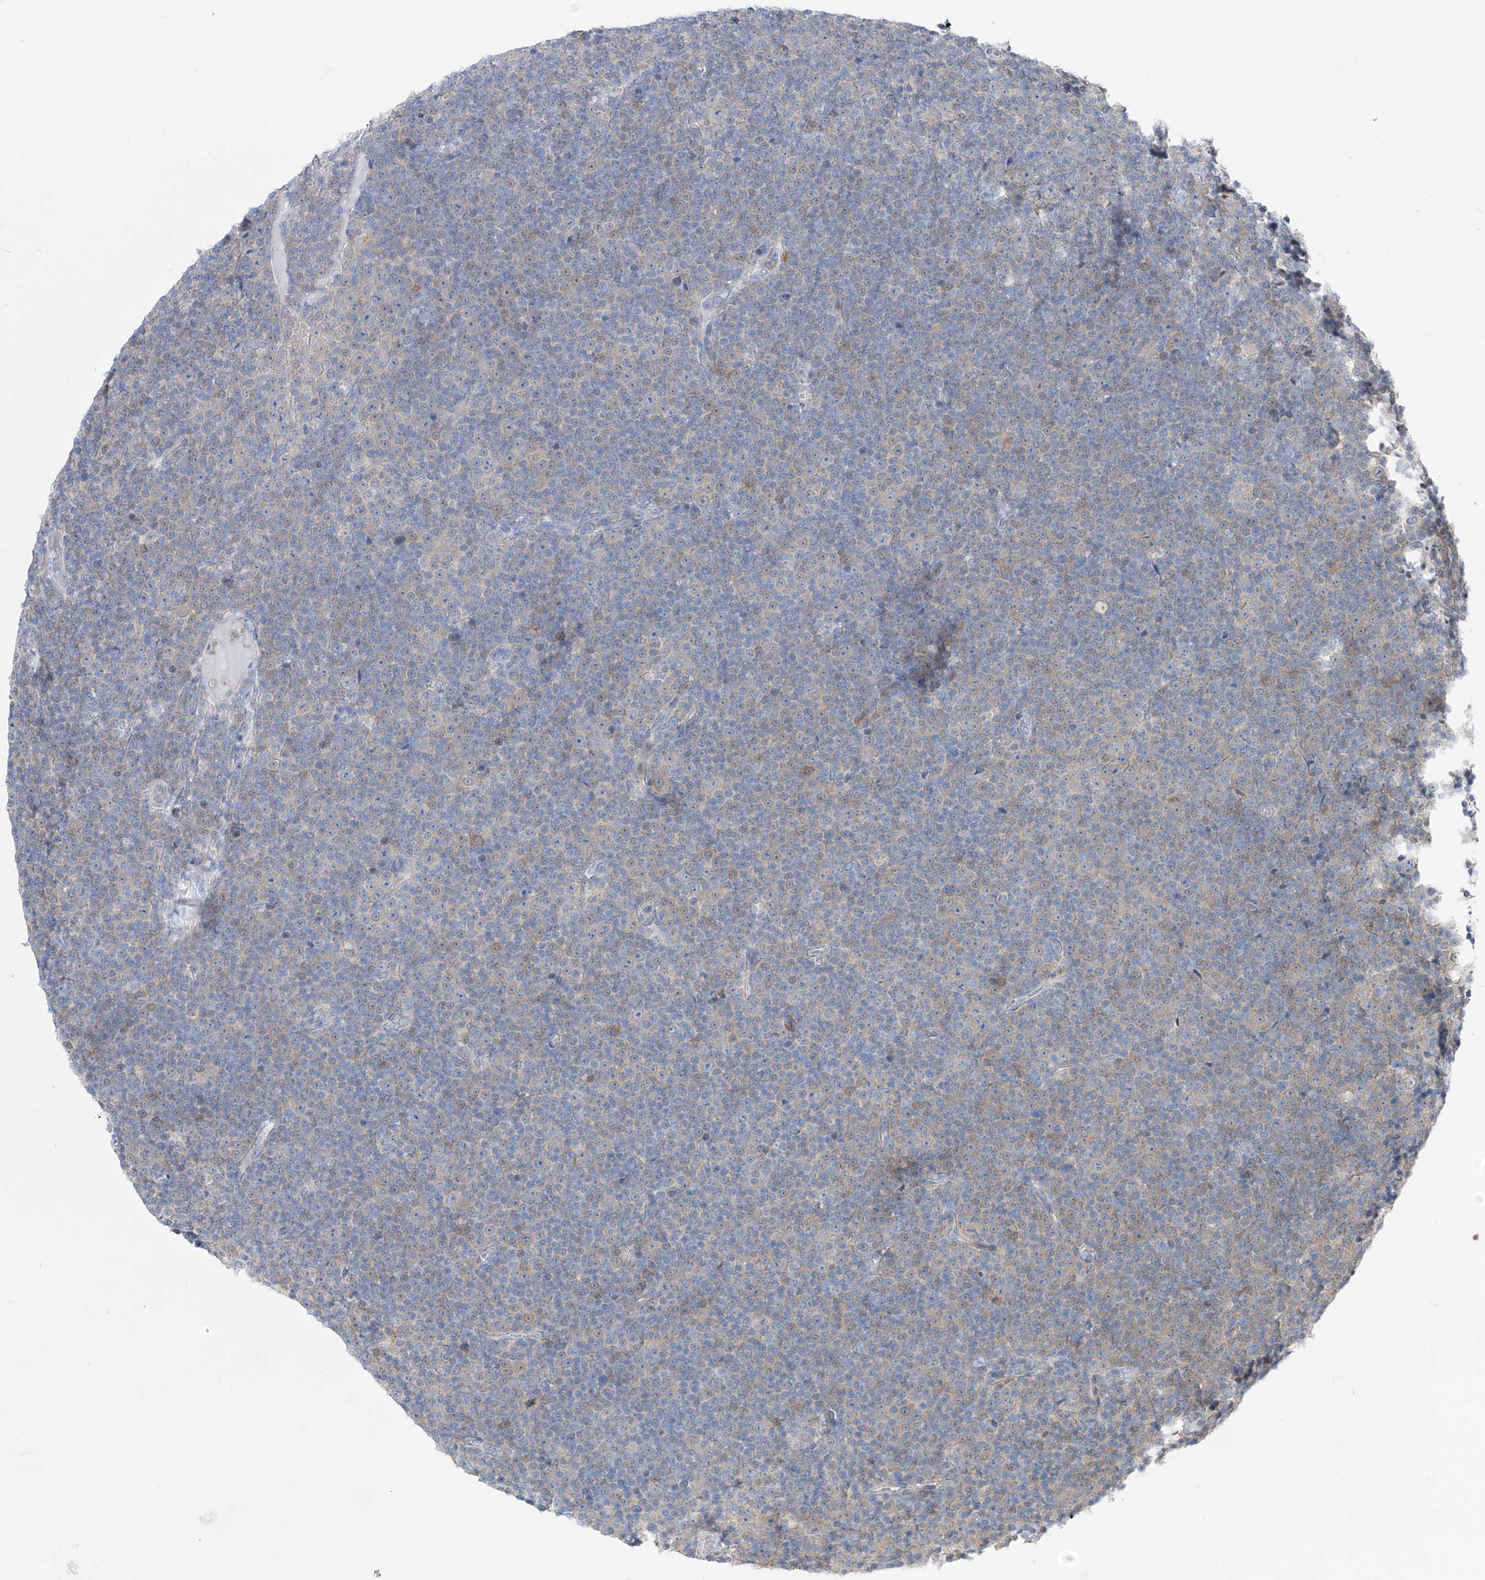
{"staining": {"intensity": "negative", "quantity": "none", "location": "none"}, "tissue": "lymphoma", "cell_type": "Tumor cells", "image_type": "cancer", "snomed": [{"axis": "morphology", "description": "Malignant lymphoma, non-Hodgkin's type, Low grade"}, {"axis": "topography", "description": "Lymph node"}], "caption": "Immunohistochemistry (IHC) image of human lymphoma stained for a protein (brown), which exhibits no staining in tumor cells. (DAB (3,3'-diaminobenzidine) immunohistochemistry (IHC) visualized using brightfield microscopy, high magnification).", "gene": "UFL1", "patient": {"sex": "female", "age": 67}}